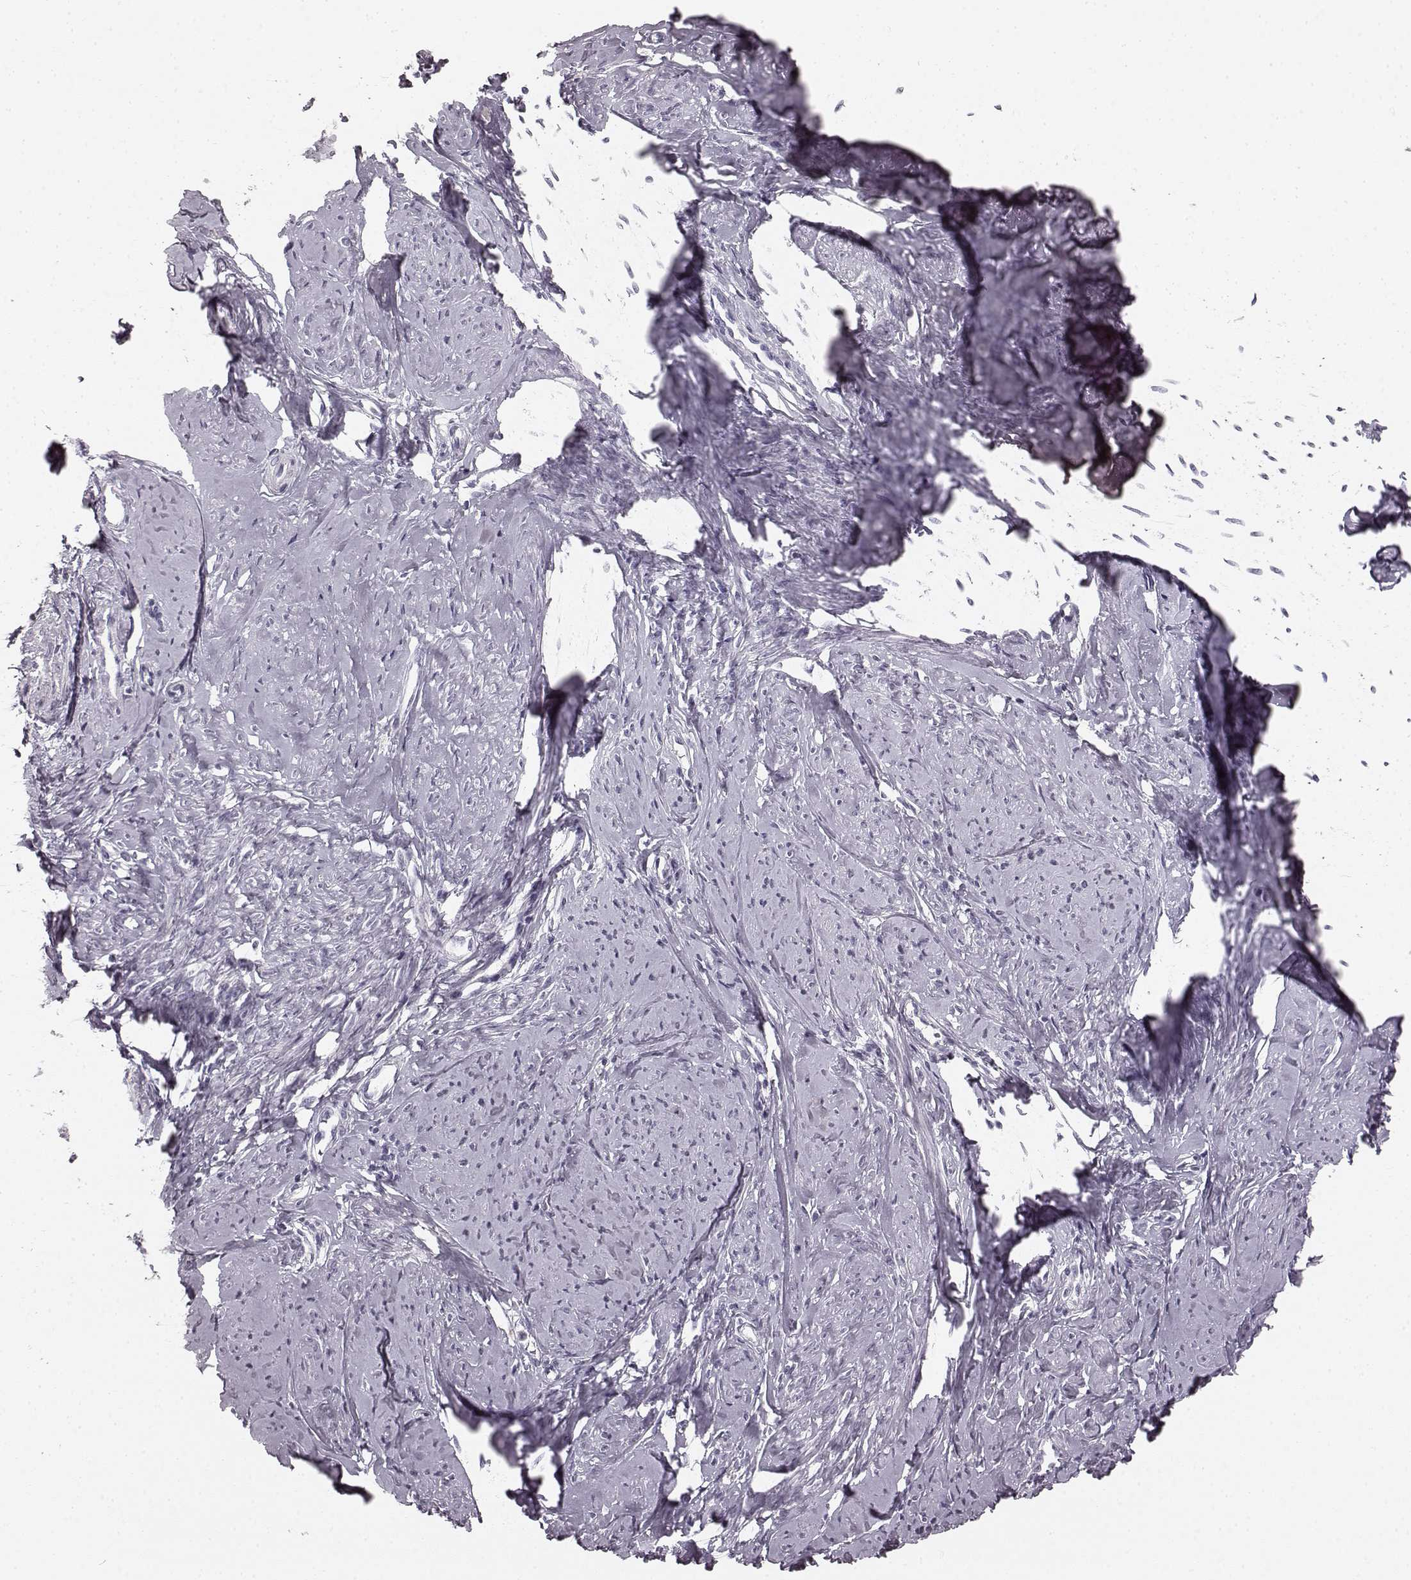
{"staining": {"intensity": "negative", "quantity": "none", "location": "none"}, "tissue": "smooth muscle", "cell_type": "Smooth muscle cells", "image_type": "normal", "snomed": [{"axis": "morphology", "description": "Normal tissue, NOS"}, {"axis": "topography", "description": "Smooth muscle"}], "caption": "Human smooth muscle stained for a protein using immunohistochemistry (IHC) reveals no positivity in smooth muscle cells.", "gene": "TMPRSS15", "patient": {"sex": "female", "age": 48}}